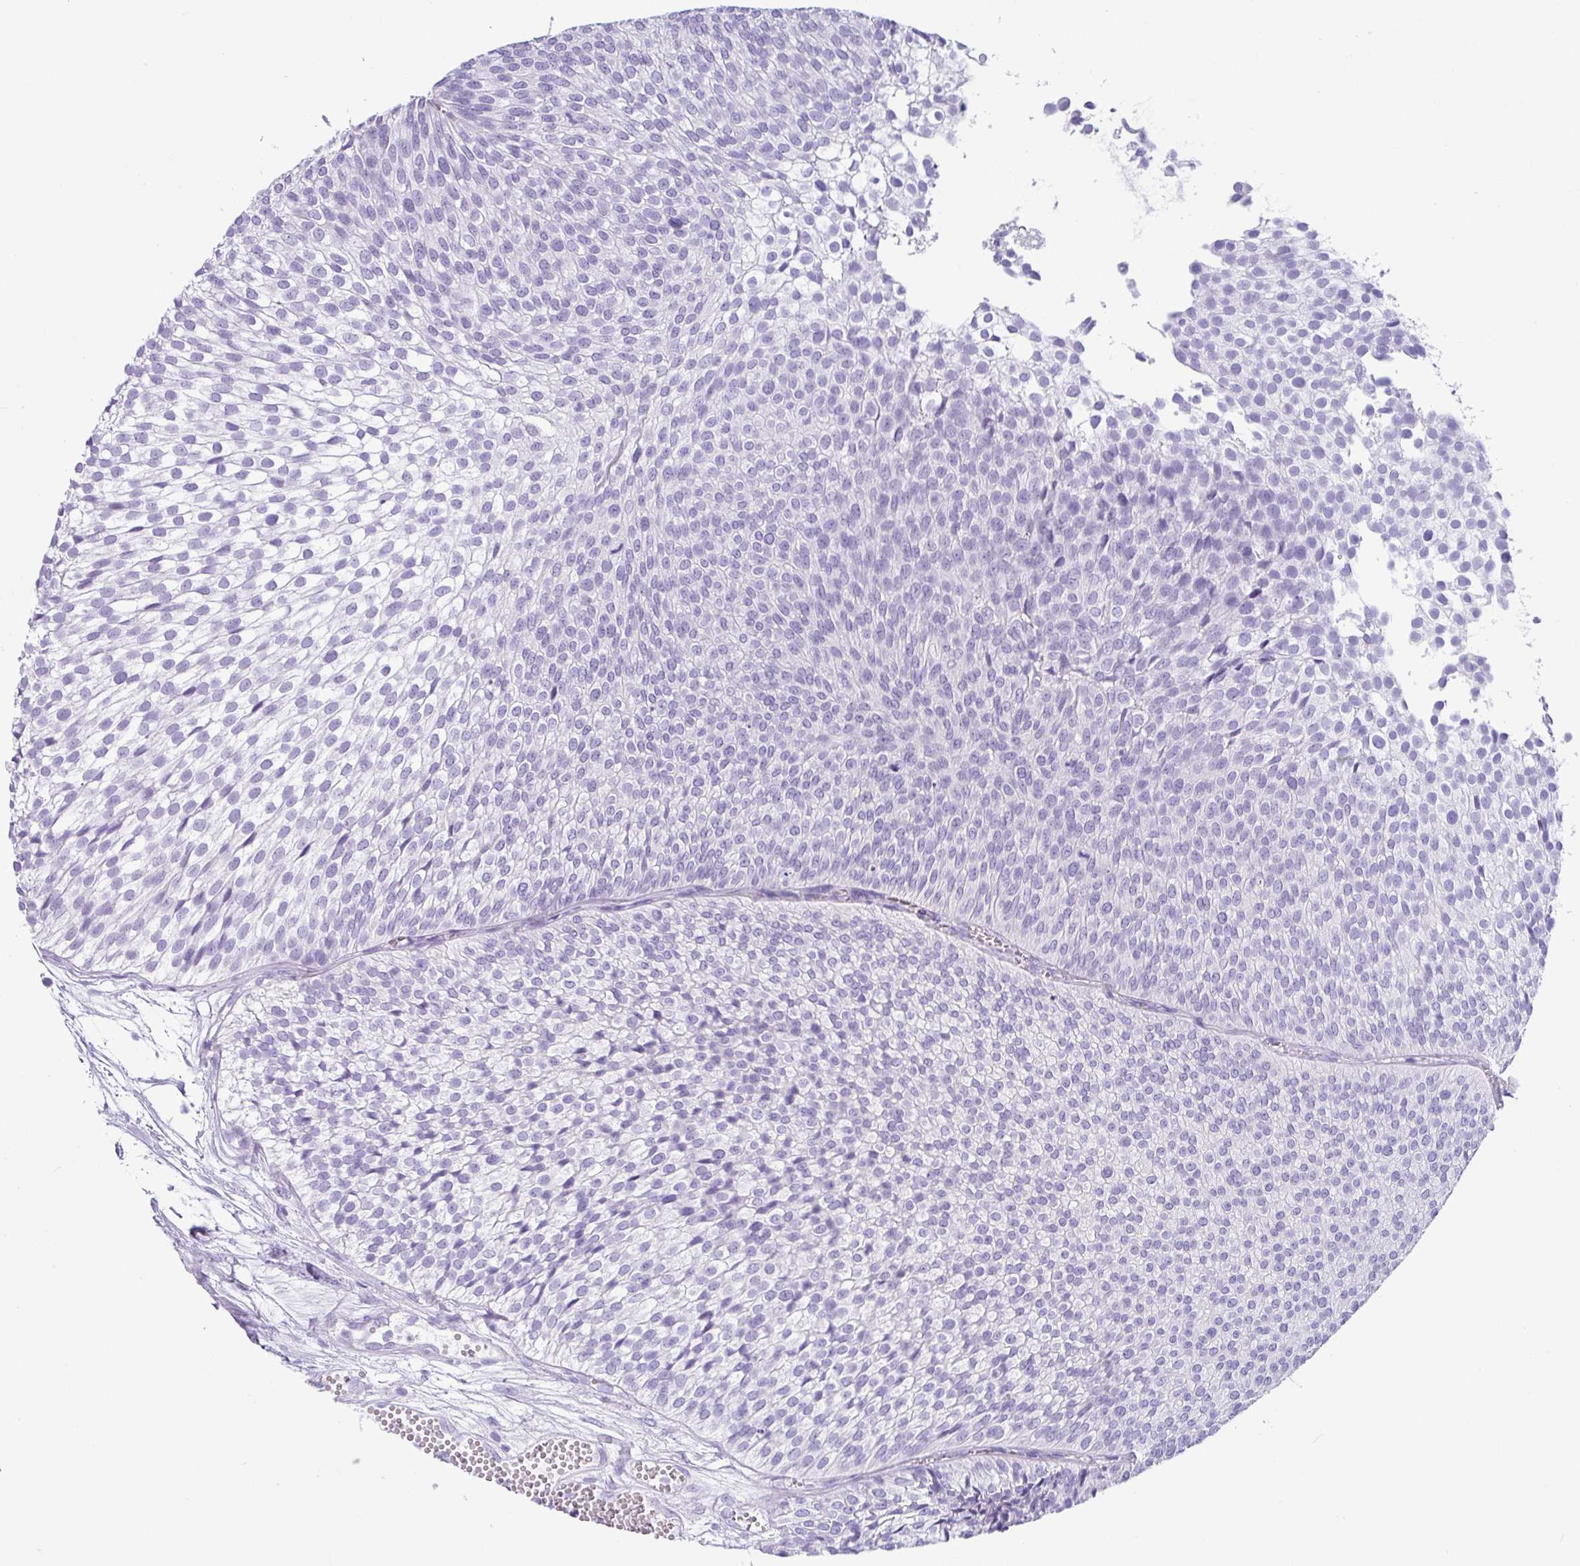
{"staining": {"intensity": "negative", "quantity": "none", "location": "none"}, "tissue": "urothelial cancer", "cell_type": "Tumor cells", "image_type": "cancer", "snomed": [{"axis": "morphology", "description": "Urothelial carcinoma, Low grade"}, {"axis": "topography", "description": "Urinary bladder"}], "caption": "This is a image of immunohistochemistry staining of low-grade urothelial carcinoma, which shows no positivity in tumor cells.", "gene": "ZG16", "patient": {"sex": "male", "age": 91}}